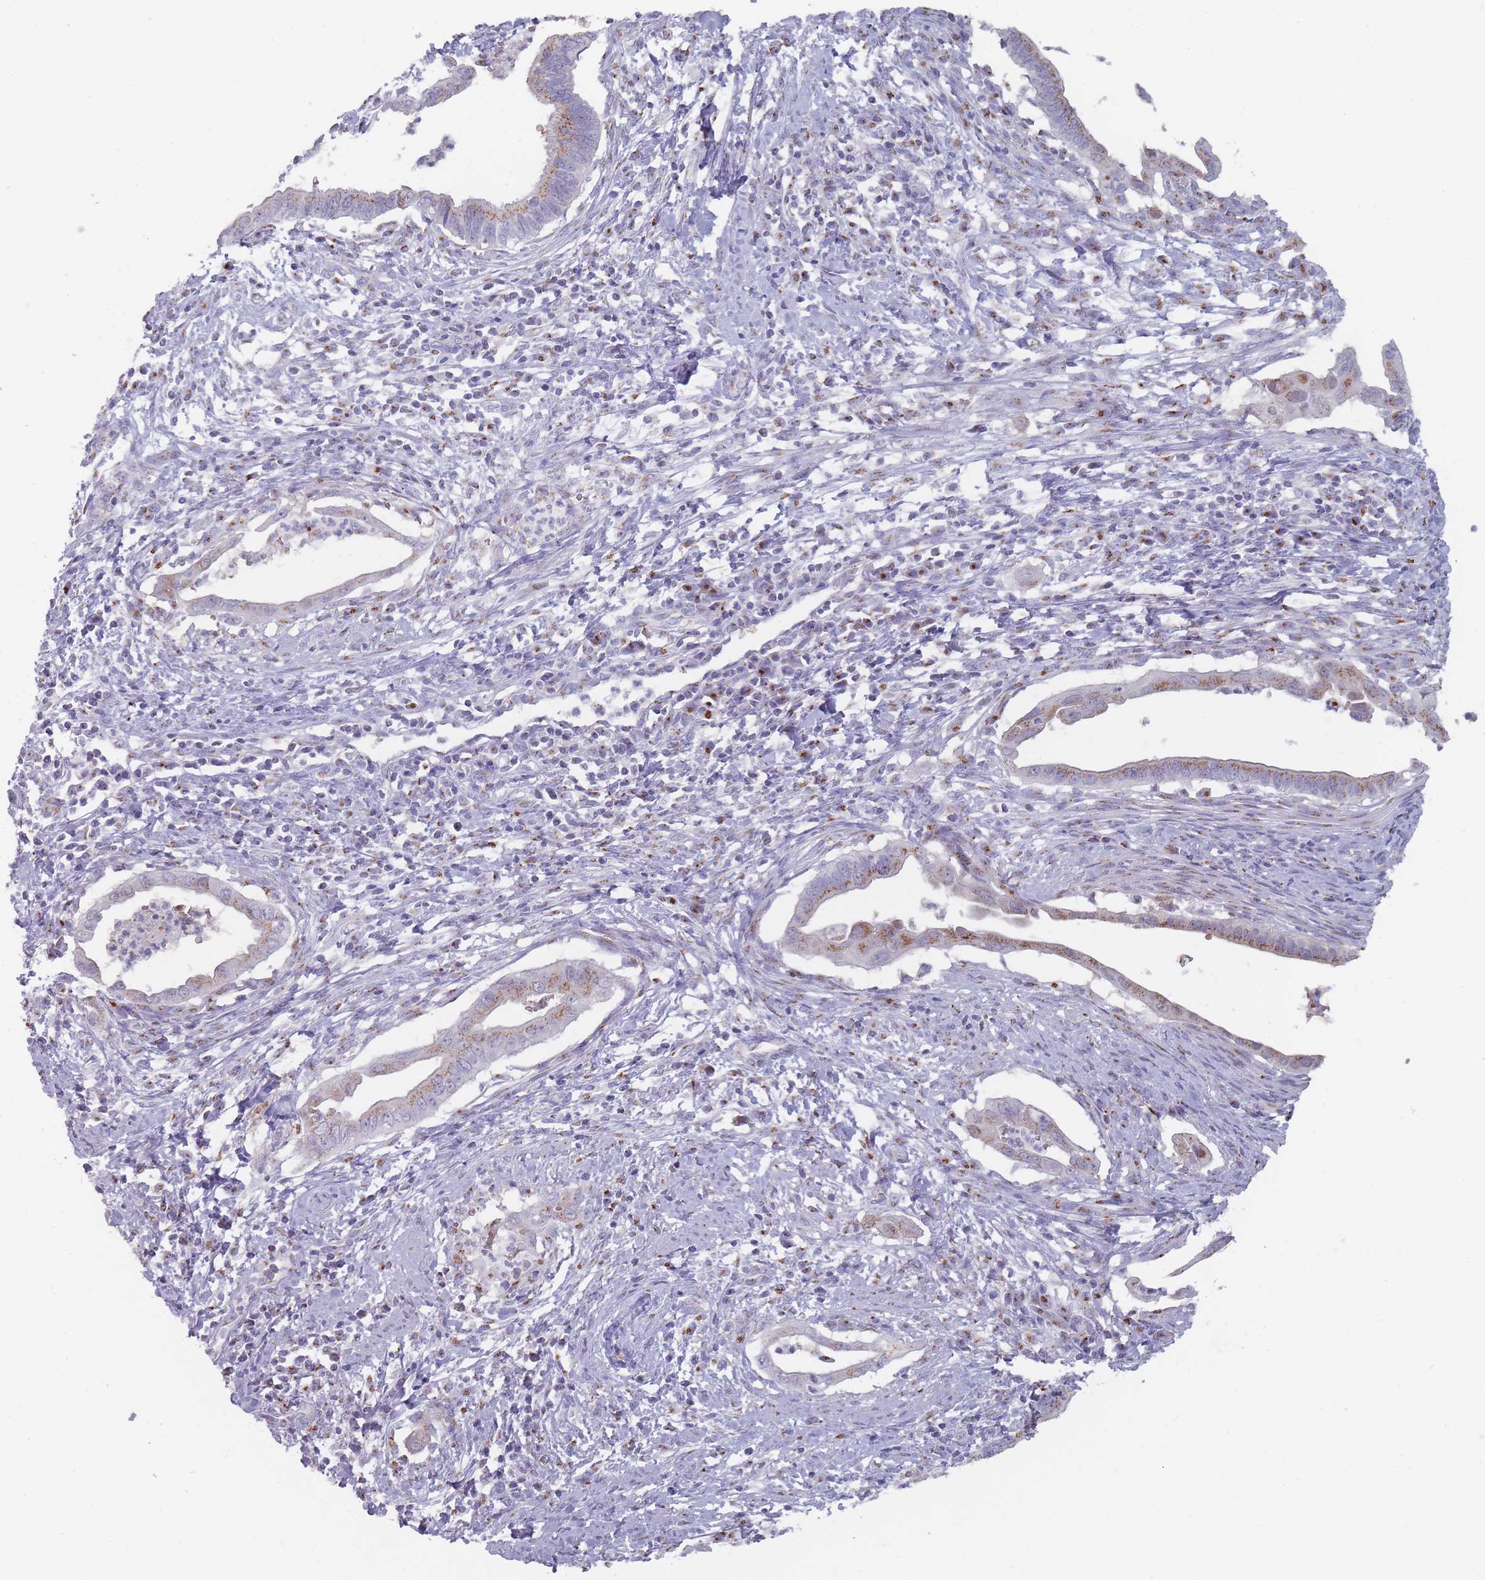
{"staining": {"intensity": "moderate", "quantity": "25%-75%", "location": "cytoplasmic/membranous"}, "tissue": "cervical cancer", "cell_type": "Tumor cells", "image_type": "cancer", "snomed": [{"axis": "morphology", "description": "Adenocarcinoma, NOS"}, {"axis": "topography", "description": "Cervix"}], "caption": "The histopathology image reveals a brown stain indicating the presence of a protein in the cytoplasmic/membranous of tumor cells in cervical cancer. The protein is stained brown, and the nuclei are stained in blue (DAB IHC with brightfield microscopy, high magnification).", "gene": "MAN1B1", "patient": {"sex": "female", "age": 42}}